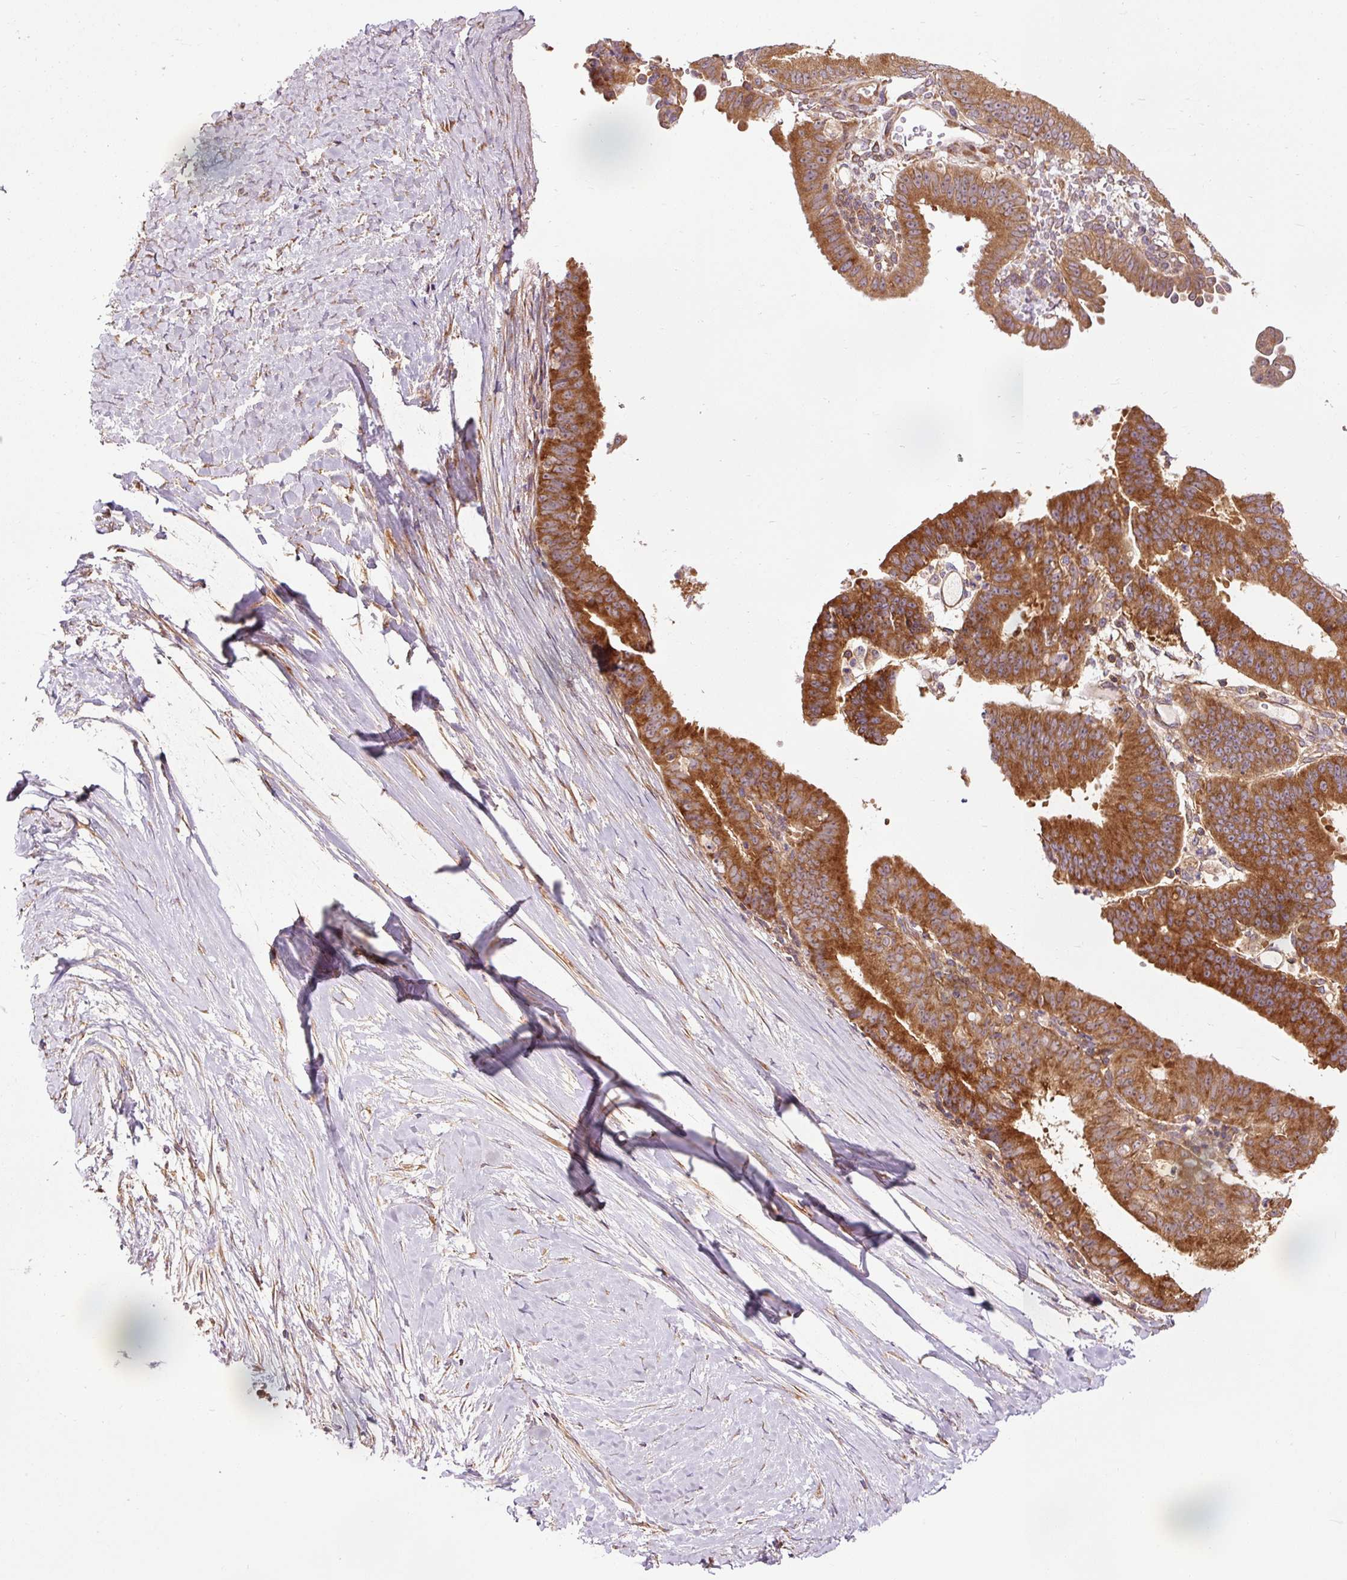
{"staining": {"intensity": "strong", "quantity": ">75%", "location": "cytoplasmic/membranous"}, "tissue": "ovarian cancer", "cell_type": "Tumor cells", "image_type": "cancer", "snomed": [{"axis": "morphology", "description": "Carcinoma, endometroid"}, {"axis": "topography", "description": "Ovary"}], "caption": "Immunohistochemistry (IHC) of human ovarian cancer reveals high levels of strong cytoplasmic/membranous positivity in about >75% of tumor cells.", "gene": "PDAP1", "patient": {"sex": "female", "age": 42}}